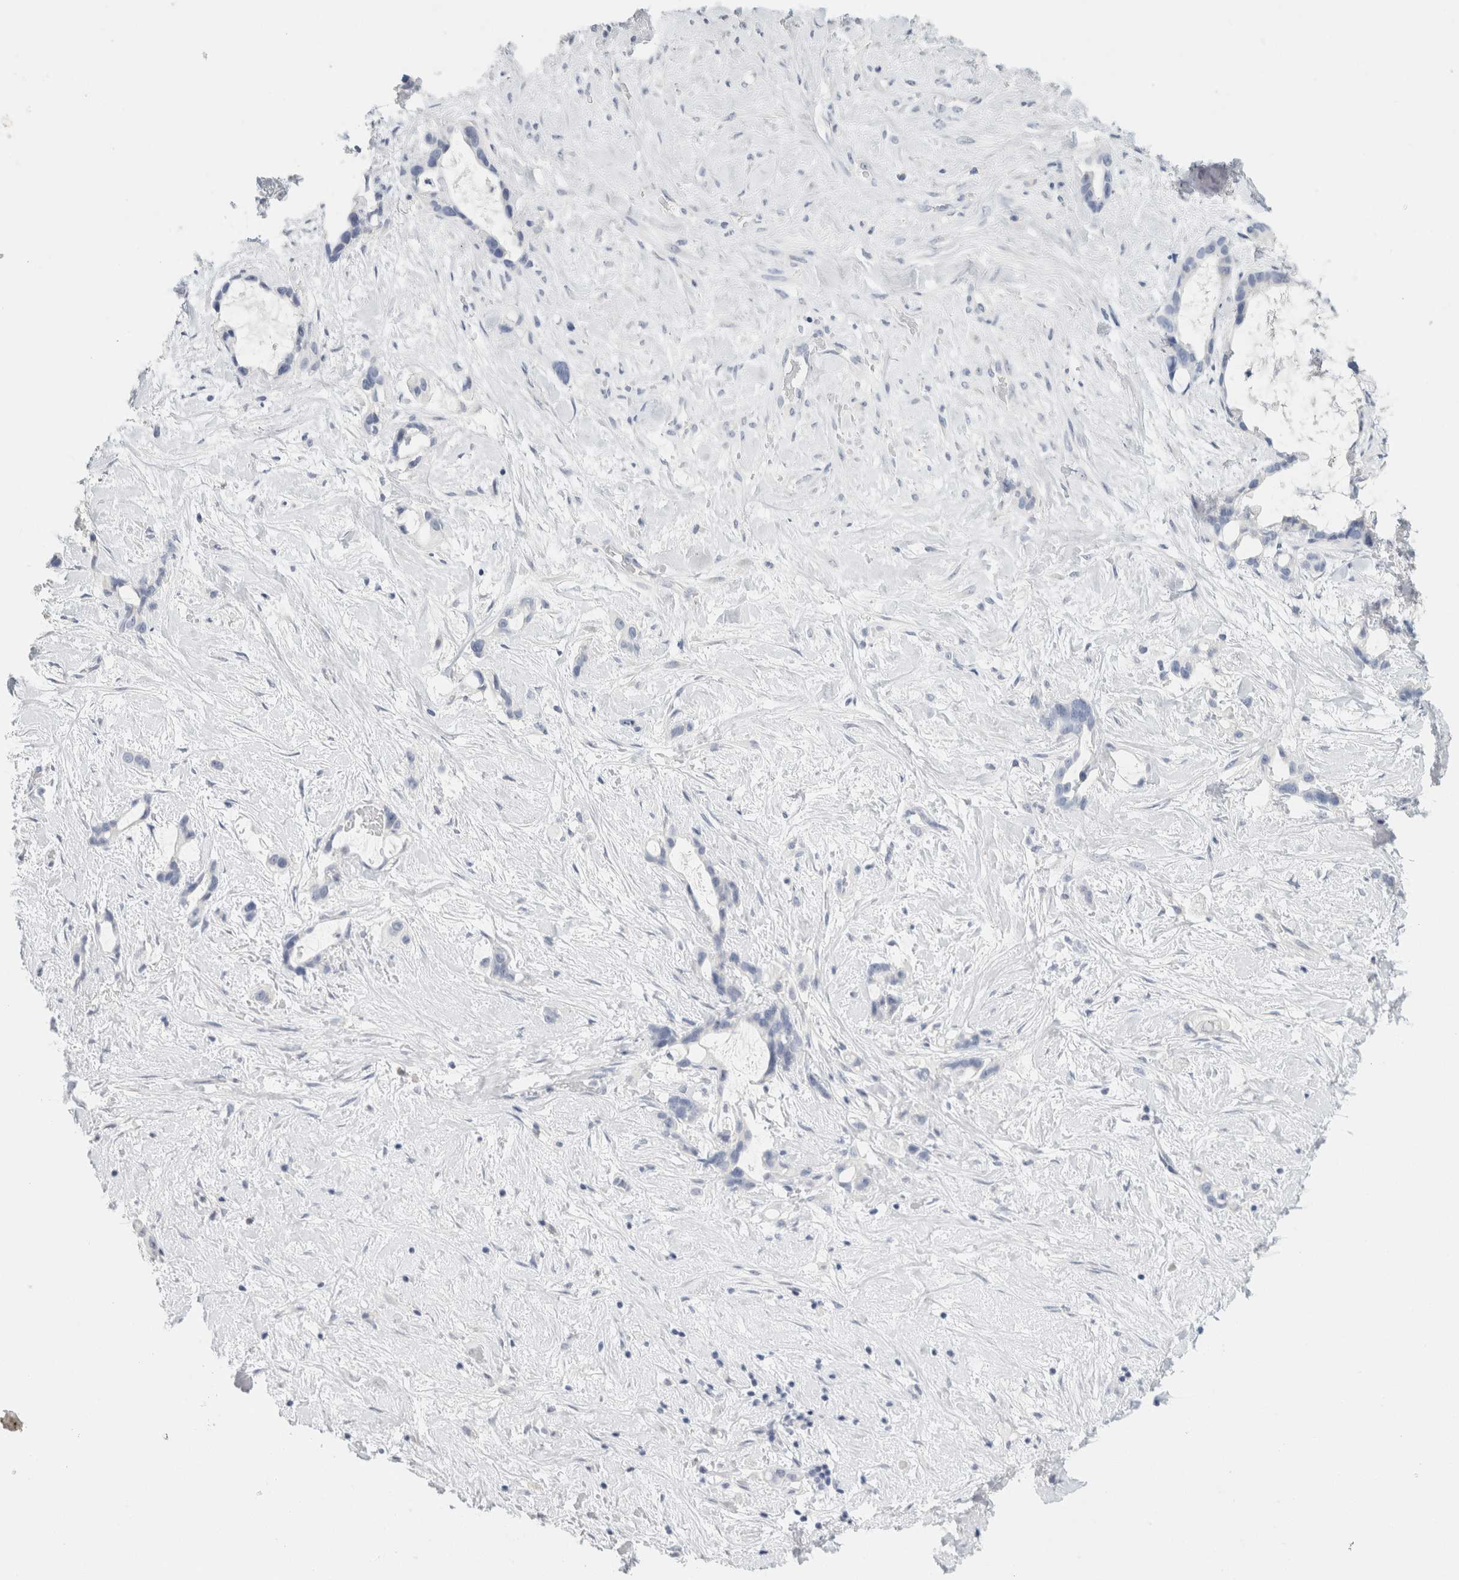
{"staining": {"intensity": "negative", "quantity": "none", "location": "none"}, "tissue": "liver cancer", "cell_type": "Tumor cells", "image_type": "cancer", "snomed": [{"axis": "morphology", "description": "Cholangiocarcinoma"}, {"axis": "topography", "description": "Liver"}], "caption": "A high-resolution micrograph shows immunohistochemistry (IHC) staining of liver cancer, which reveals no significant staining in tumor cells.", "gene": "NEFM", "patient": {"sex": "female", "age": 65}}